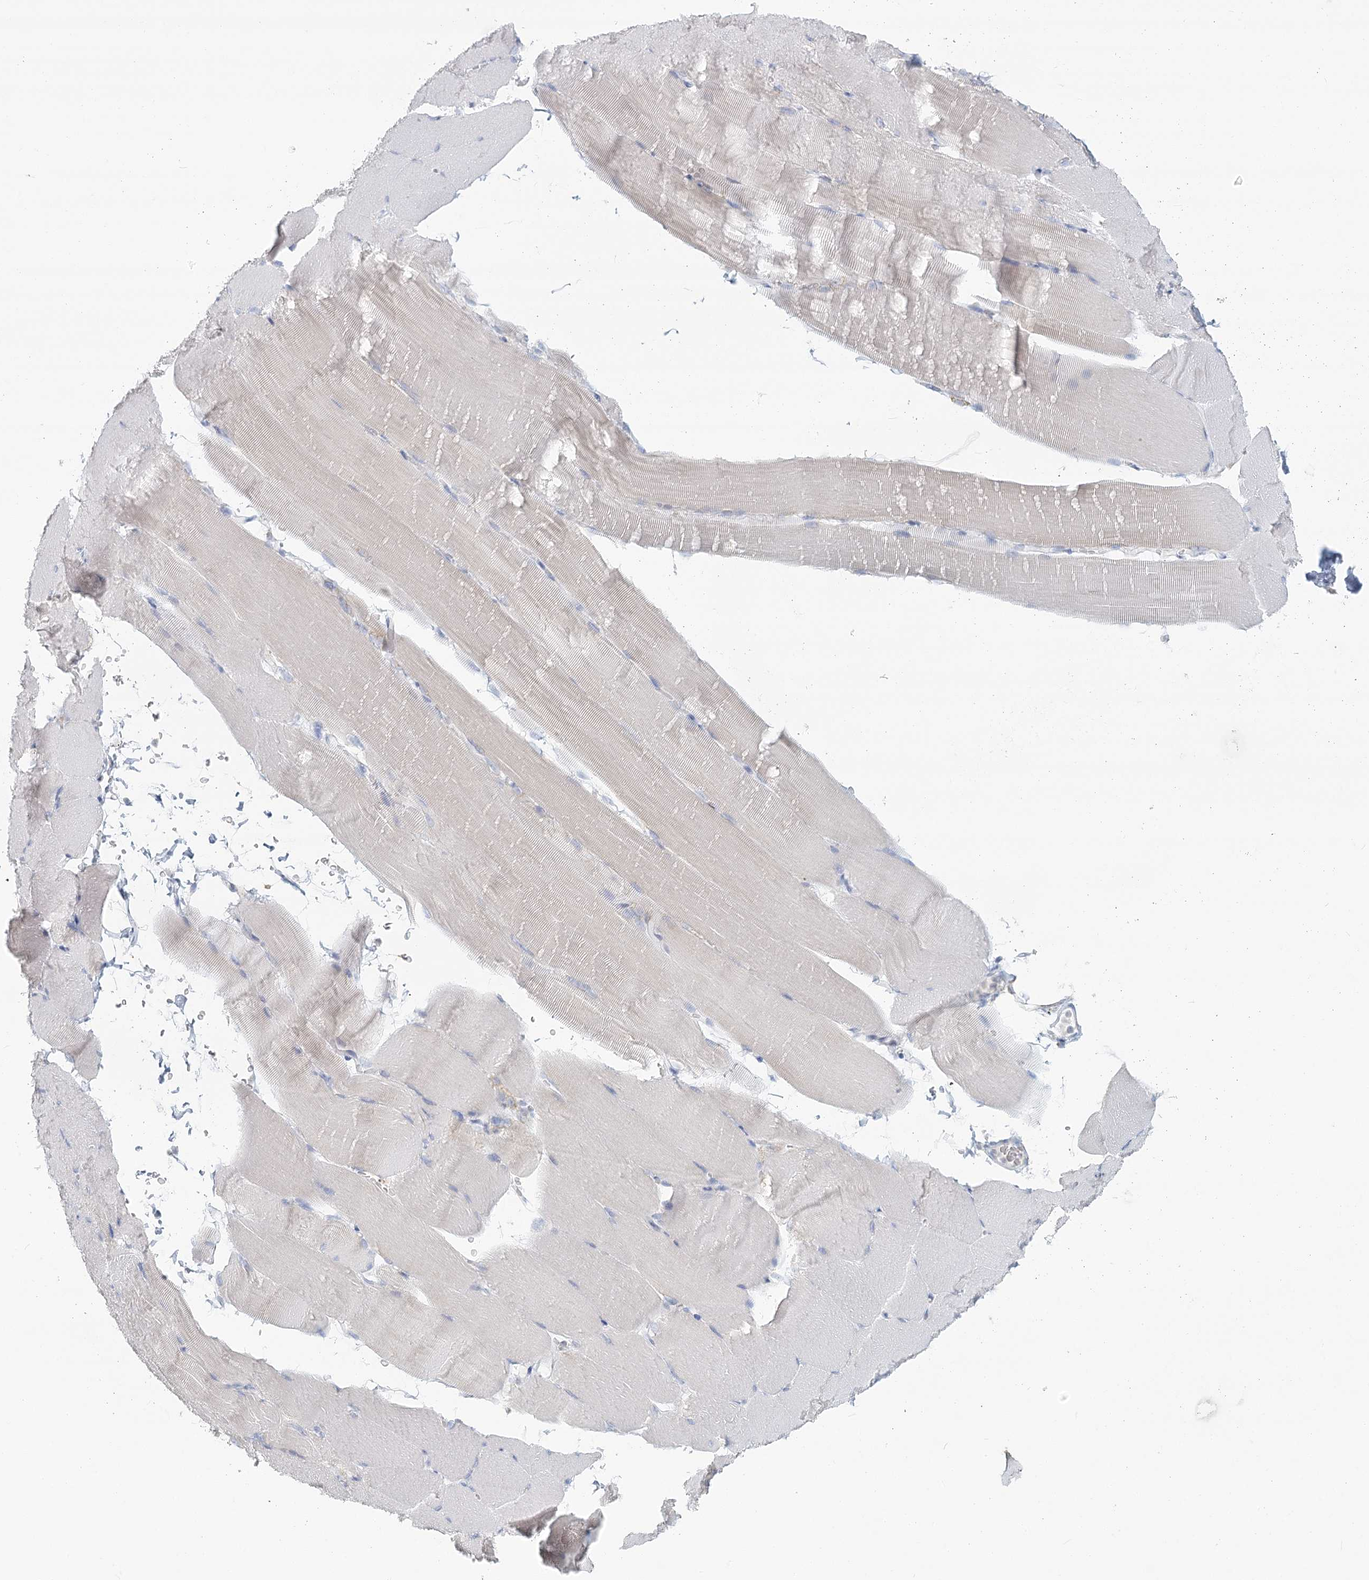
{"staining": {"intensity": "negative", "quantity": "none", "location": "none"}, "tissue": "skeletal muscle", "cell_type": "Myocytes", "image_type": "normal", "snomed": [{"axis": "morphology", "description": "Normal tissue, NOS"}, {"axis": "topography", "description": "Skeletal muscle"}, {"axis": "topography", "description": "Parathyroid gland"}], "caption": "Immunohistochemical staining of benign human skeletal muscle shows no significant positivity in myocytes. (DAB (3,3'-diaminobenzidine) immunohistochemistry with hematoxylin counter stain).", "gene": "BPHL", "patient": {"sex": "female", "age": 37}}